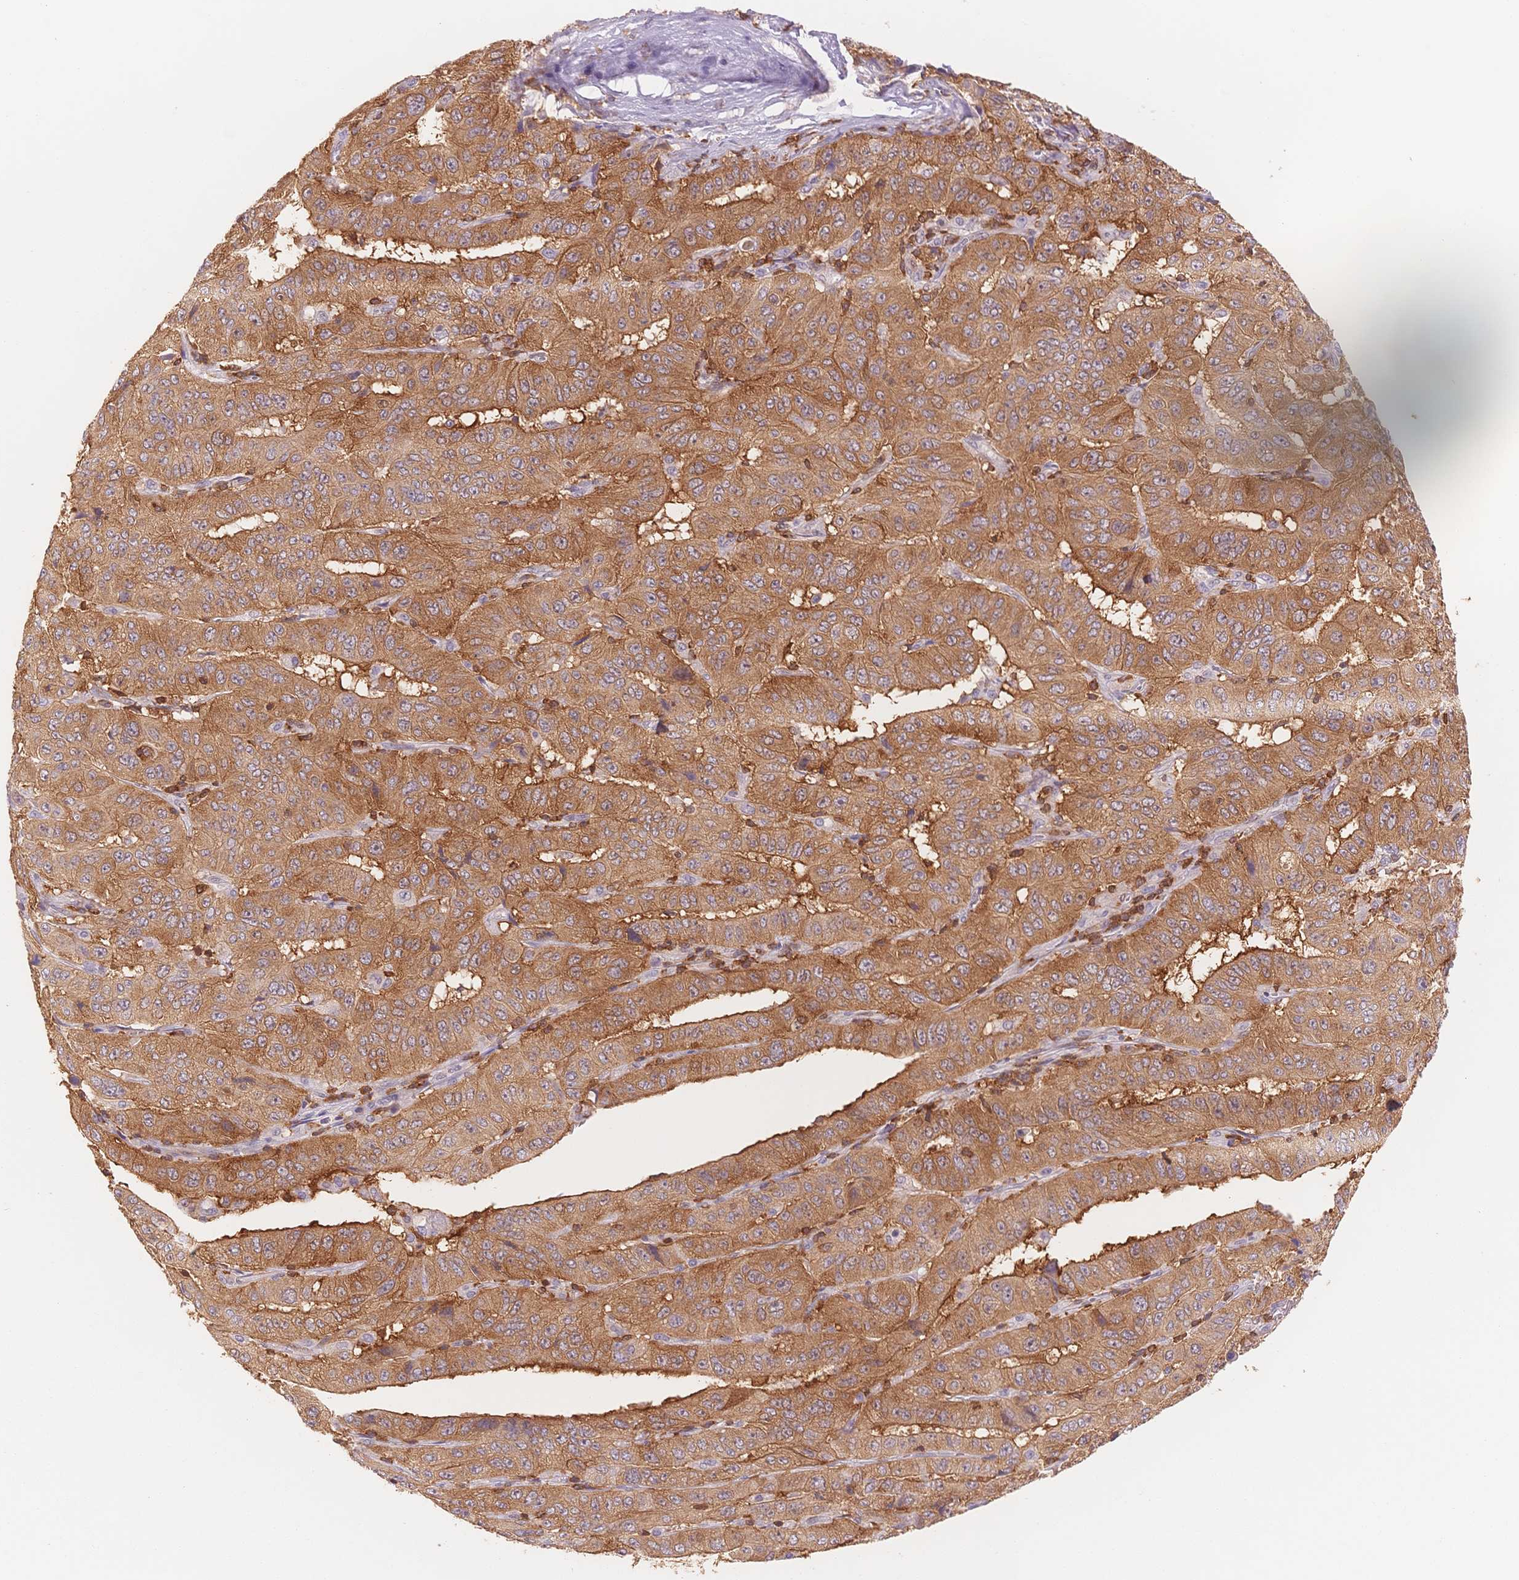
{"staining": {"intensity": "moderate", "quantity": ">75%", "location": "cytoplasmic/membranous"}, "tissue": "pancreatic cancer", "cell_type": "Tumor cells", "image_type": "cancer", "snomed": [{"axis": "morphology", "description": "Adenocarcinoma, NOS"}, {"axis": "topography", "description": "Pancreas"}], "caption": "Brown immunohistochemical staining in human adenocarcinoma (pancreatic) shows moderate cytoplasmic/membranous positivity in approximately >75% of tumor cells. (Stains: DAB in brown, nuclei in blue, Microscopy: brightfield microscopy at high magnification).", "gene": "STK39", "patient": {"sex": "male", "age": 63}}